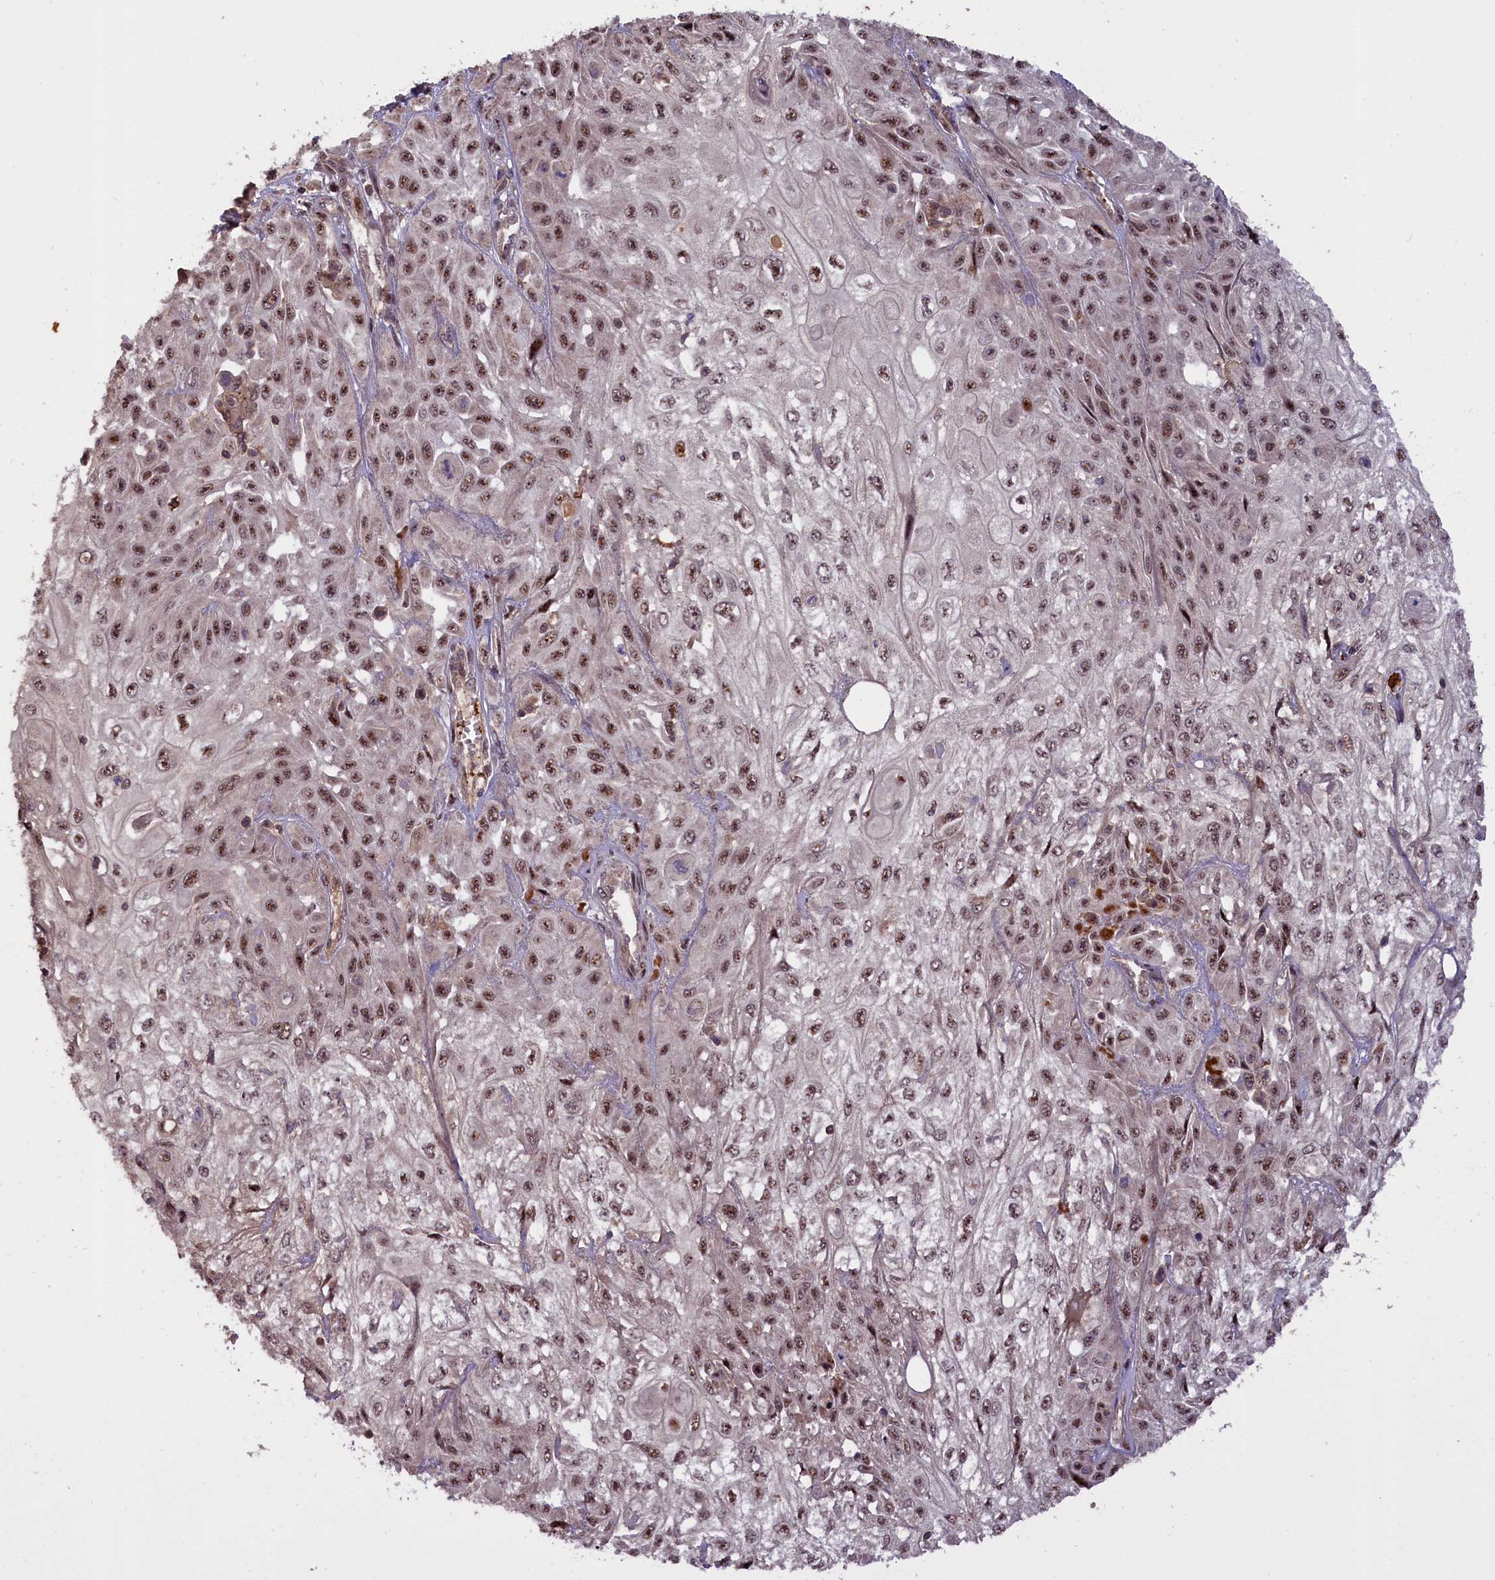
{"staining": {"intensity": "moderate", "quantity": ">75%", "location": "nuclear"}, "tissue": "skin cancer", "cell_type": "Tumor cells", "image_type": "cancer", "snomed": [{"axis": "morphology", "description": "Squamous cell carcinoma, NOS"}, {"axis": "morphology", "description": "Squamous cell carcinoma, metastatic, NOS"}, {"axis": "topography", "description": "Skin"}, {"axis": "topography", "description": "Lymph node"}], "caption": "Brown immunohistochemical staining in skin cancer (metastatic squamous cell carcinoma) exhibits moderate nuclear expression in approximately >75% of tumor cells.", "gene": "FUZ", "patient": {"sex": "male", "age": 75}}